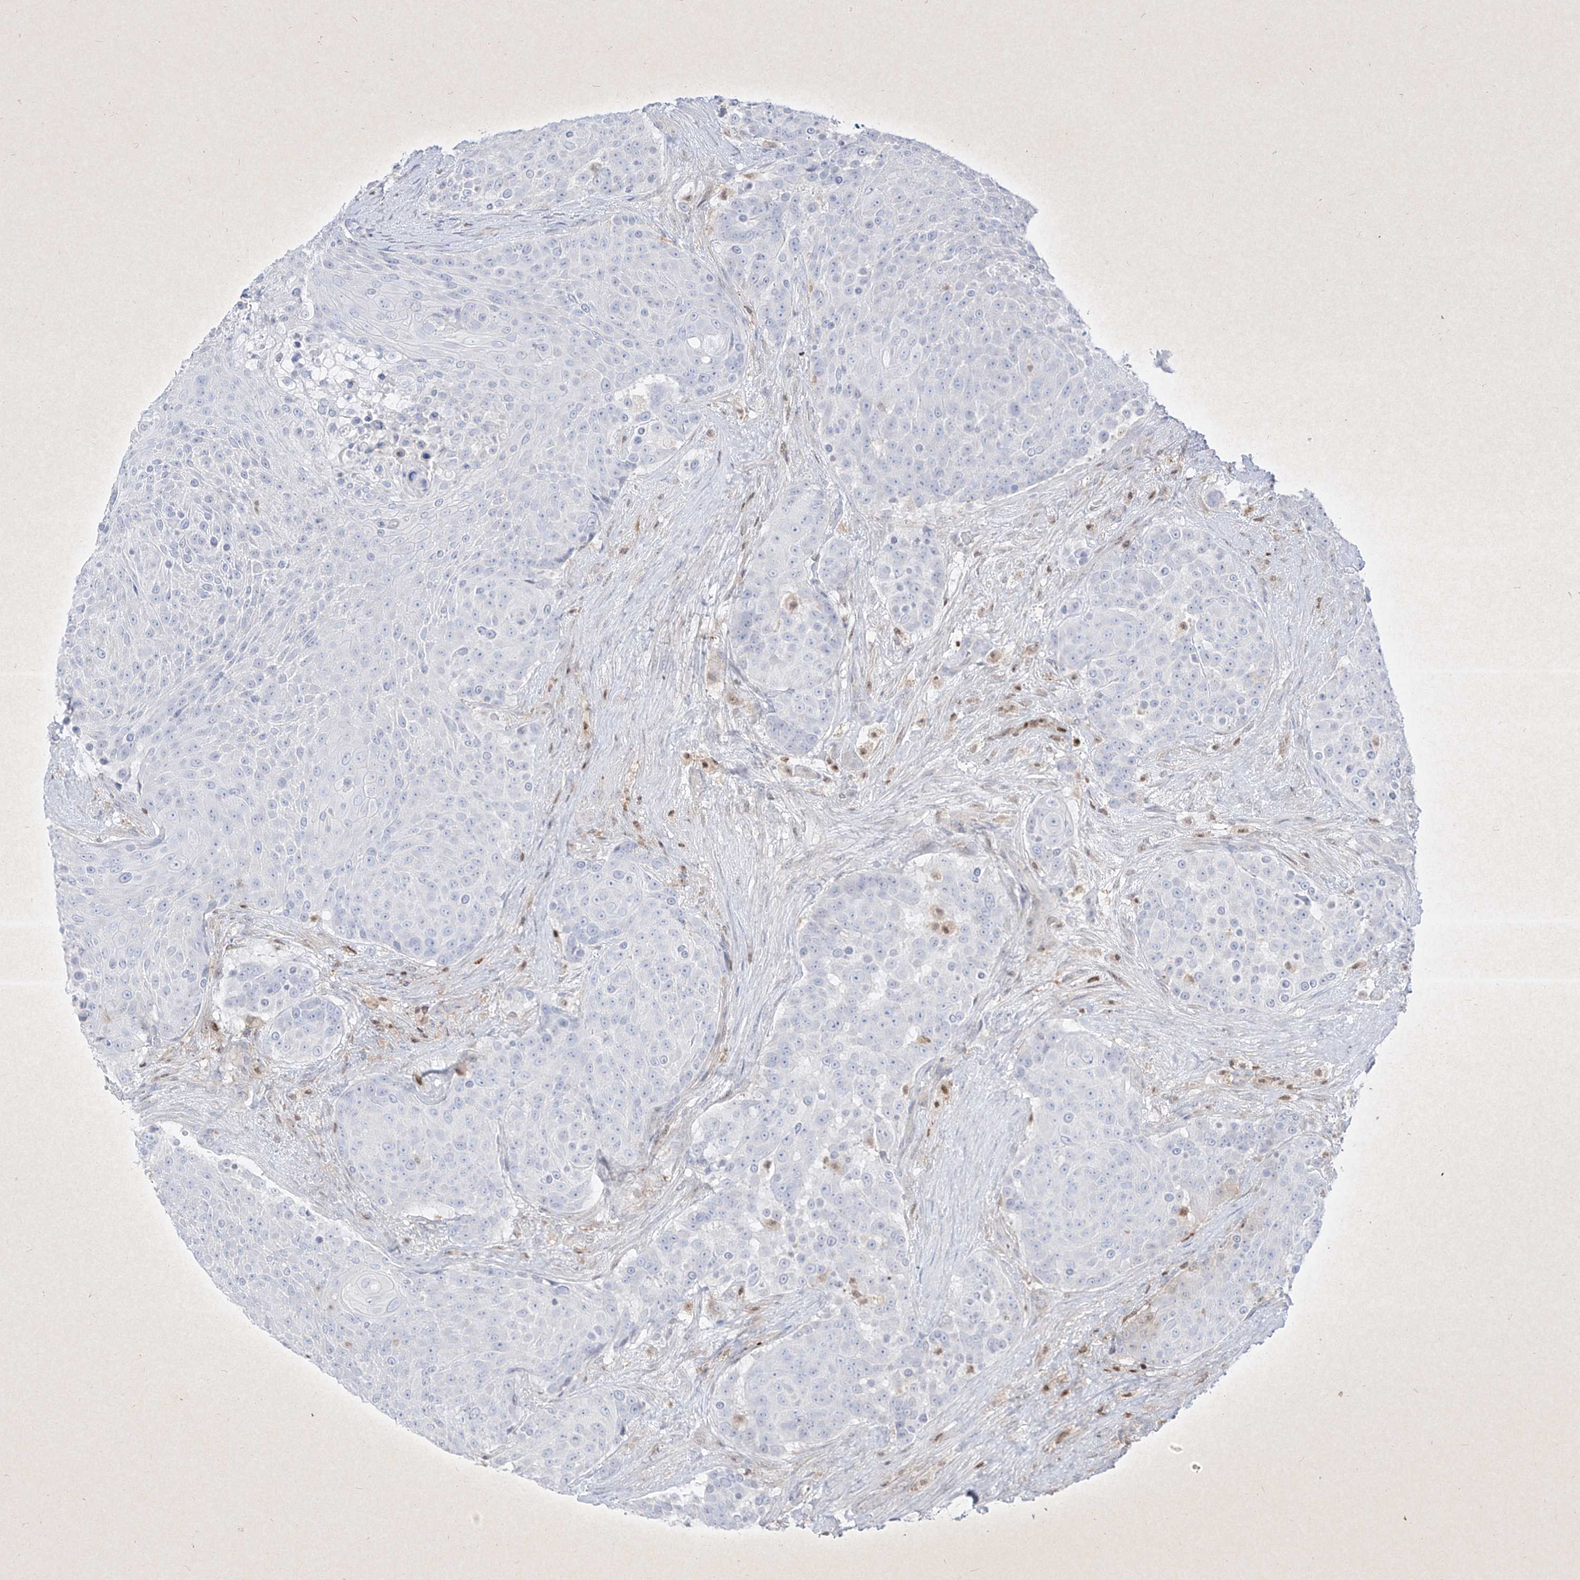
{"staining": {"intensity": "negative", "quantity": "none", "location": "none"}, "tissue": "urothelial cancer", "cell_type": "Tumor cells", "image_type": "cancer", "snomed": [{"axis": "morphology", "description": "Urothelial carcinoma, High grade"}, {"axis": "topography", "description": "Urinary bladder"}], "caption": "IHC image of urothelial carcinoma (high-grade) stained for a protein (brown), which reveals no staining in tumor cells.", "gene": "PSMB10", "patient": {"sex": "female", "age": 63}}